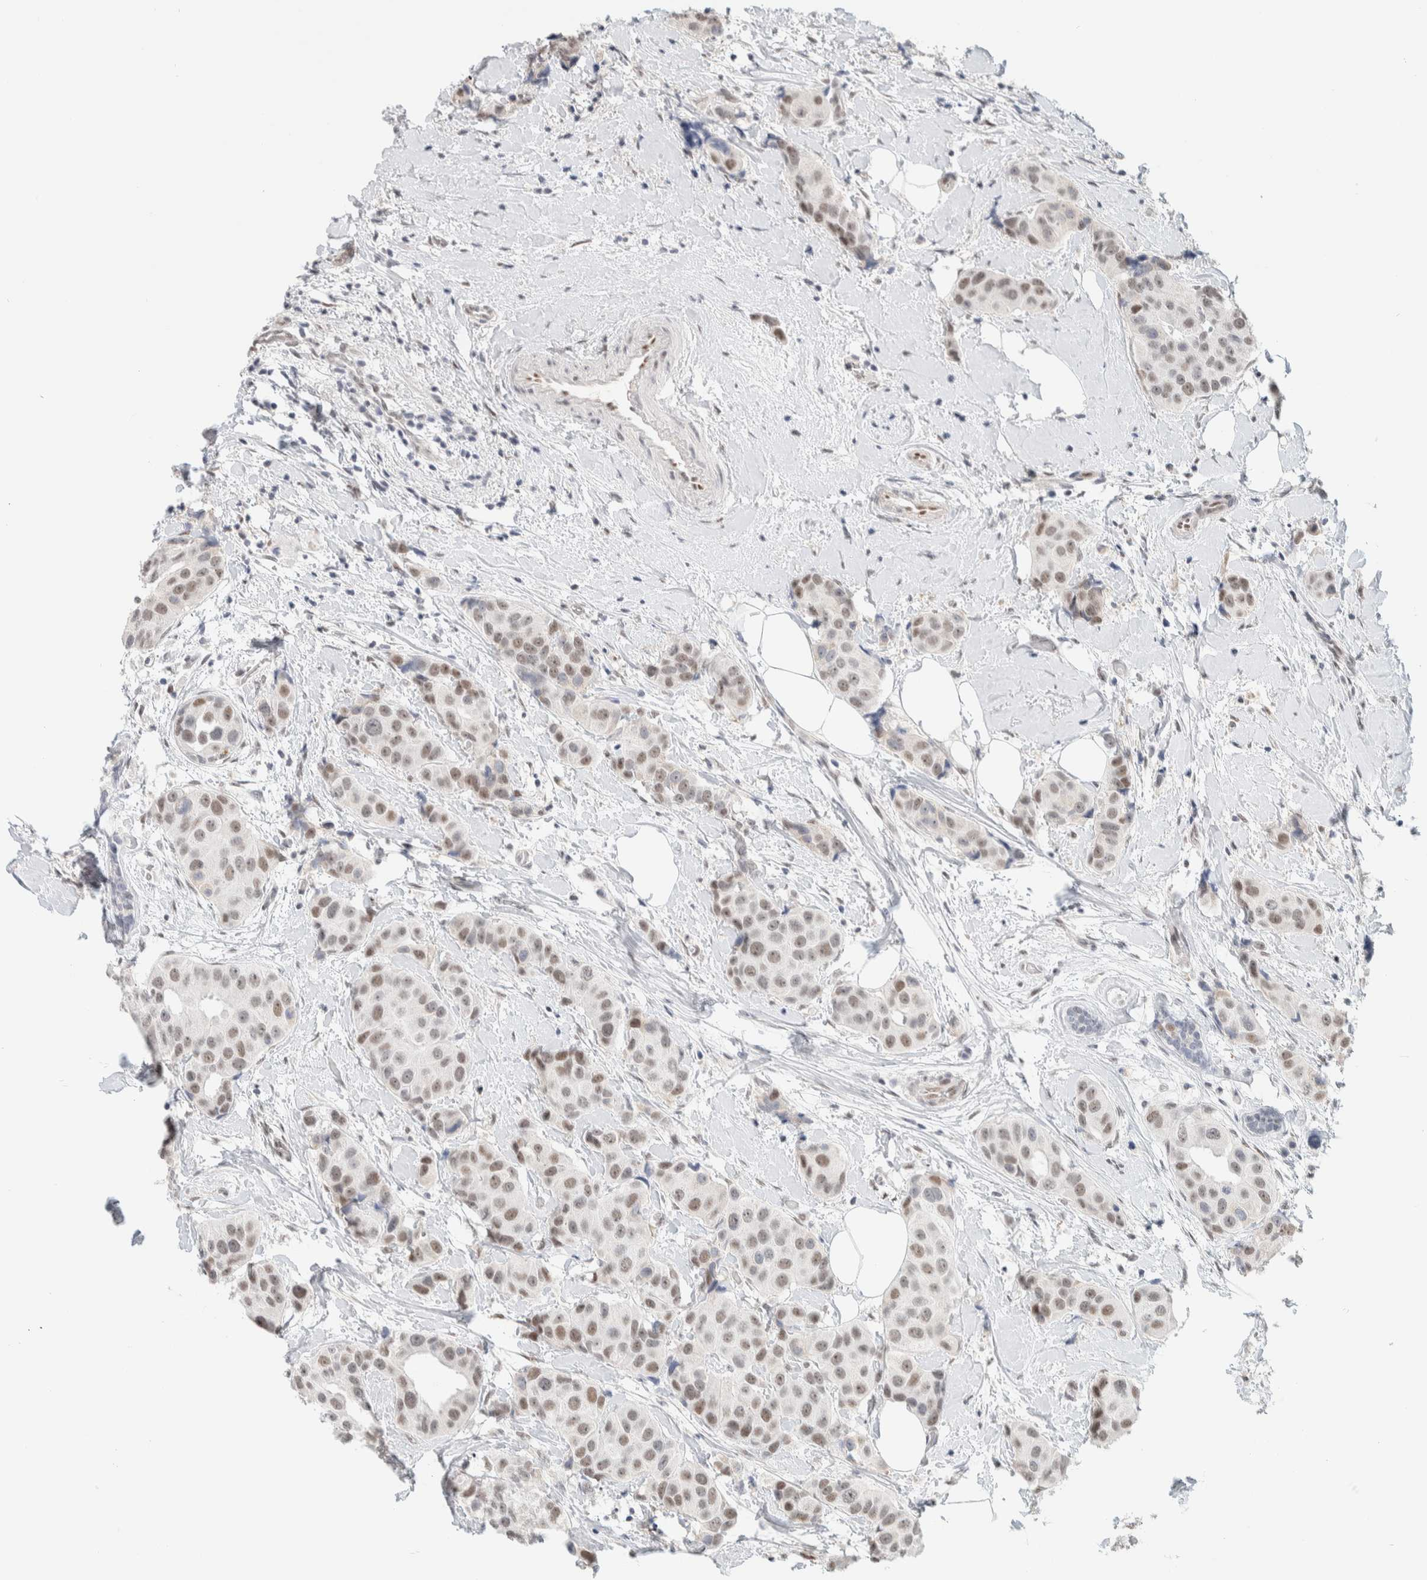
{"staining": {"intensity": "weak", "quantity": ">75%", "location": "nuclear"}, "tissue": "breast cancer", "cell_type": "Tumor cells", "image_type": "cancer", "snomed": [{"axis": "morphology", "description": "Normal tissue, NOS"}, {"axis": "morphology", "description": "Duct carcinoma"}, {"axis": "topography", "description": "Breast"}], "caption": "Immunohistochemistry photomicrograph of human infiltrating ductal carcinoma (breast) stained for a protein (brown), which shows low levels of weak nuclear positivity in approximately >75% of tumor cells.", "gene": "PUS7", "patient": {"sex": "female", "age": 39}}